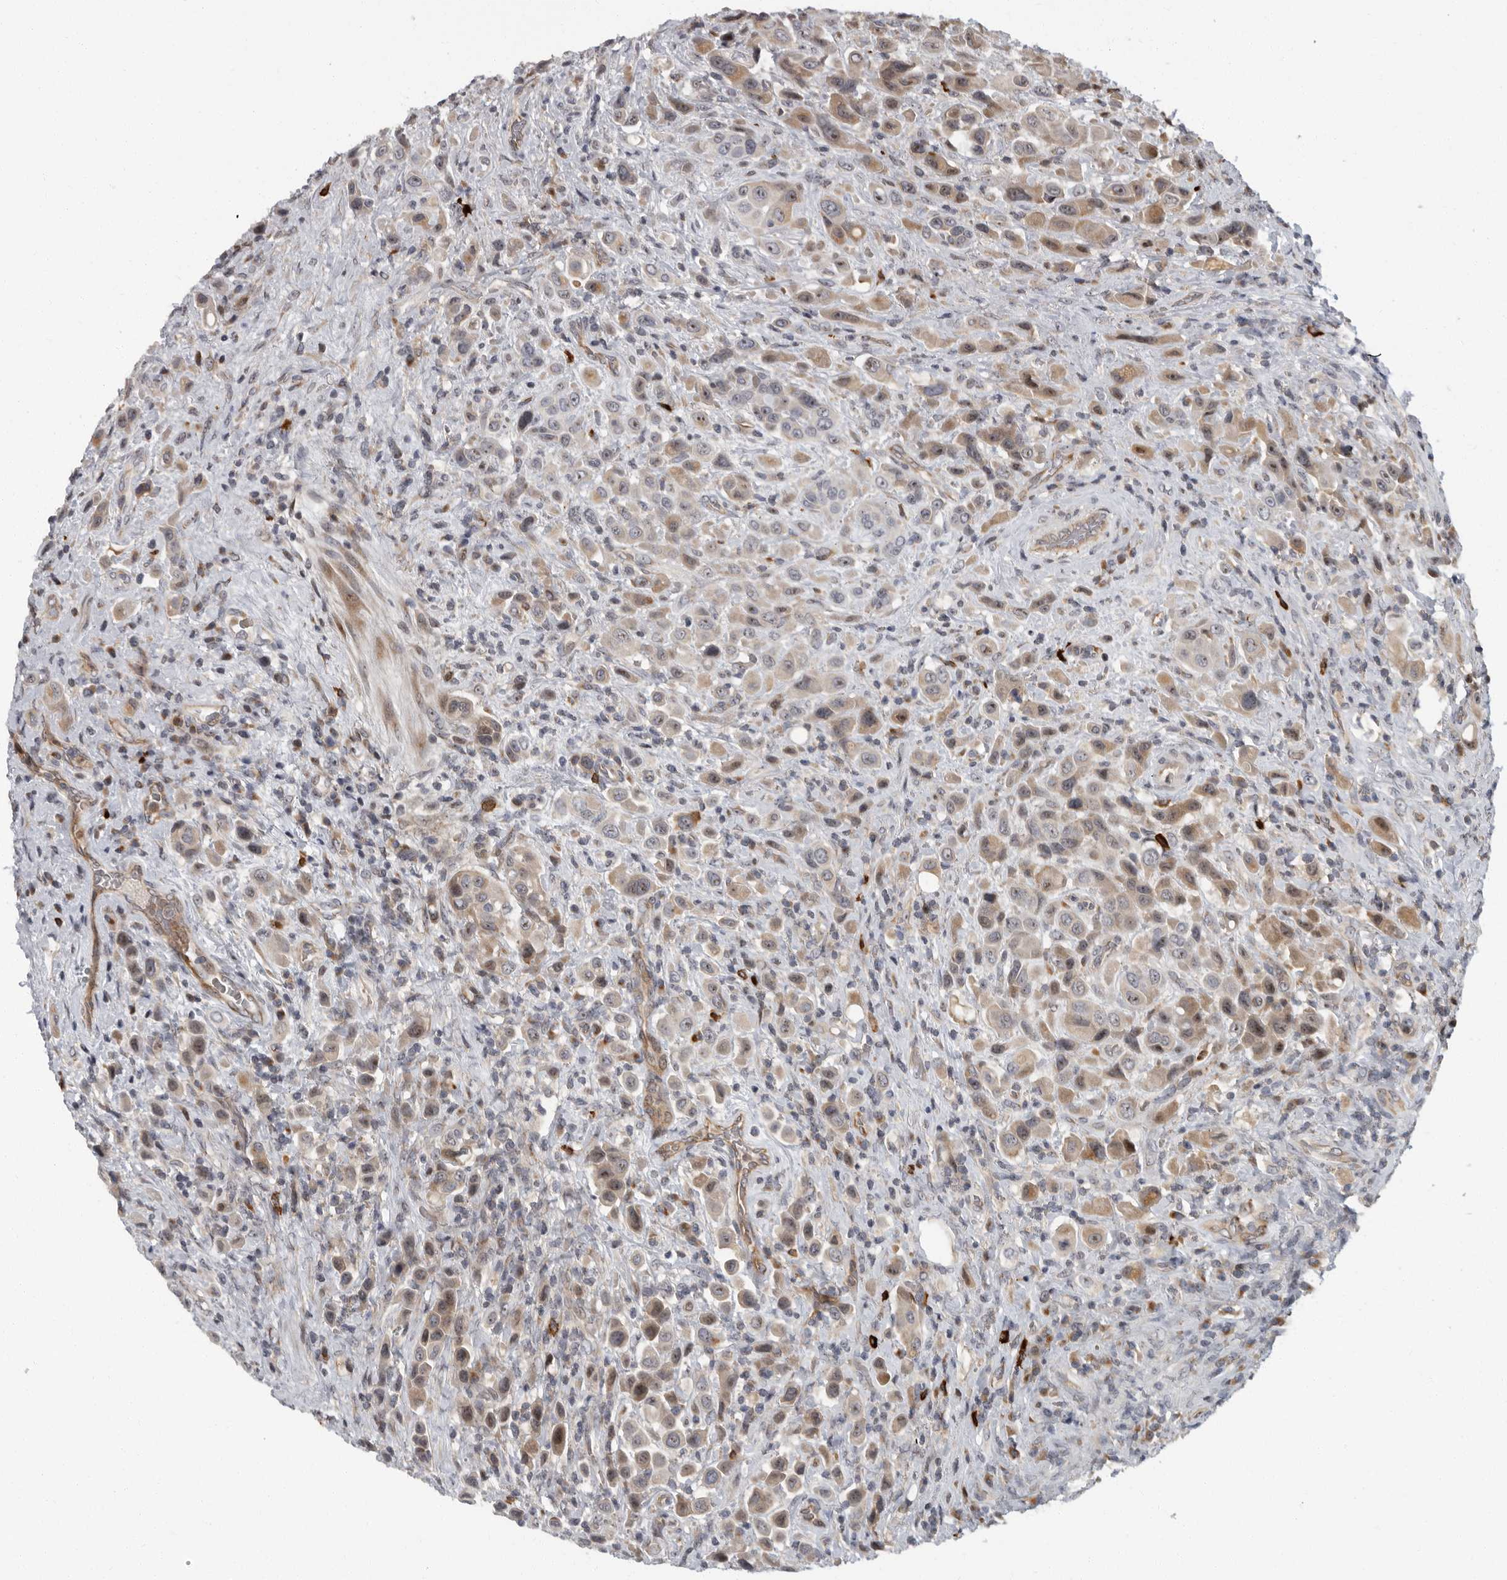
{"staining": {"intensity": "moderate", "quantity": ">75%", "location": "cytoplasmic/membranous"}, "tissue": "urothelial cancer", "cell_type": "Tumor cells", "image_type": "cancer", "snomed": [{"axis": "morphology", "description": "Urothelial carcinoma, High grade"}, {"axis": "topography", "description": "Urinary bladder"}], "caption": "Protein staining of urothelial cancer tissue displays moderate cytoplasmic/membranous expression in approximately >75% of tumor cells.", "gene": "PDCD11", "patient": {"sex": "male", "age": 50}}